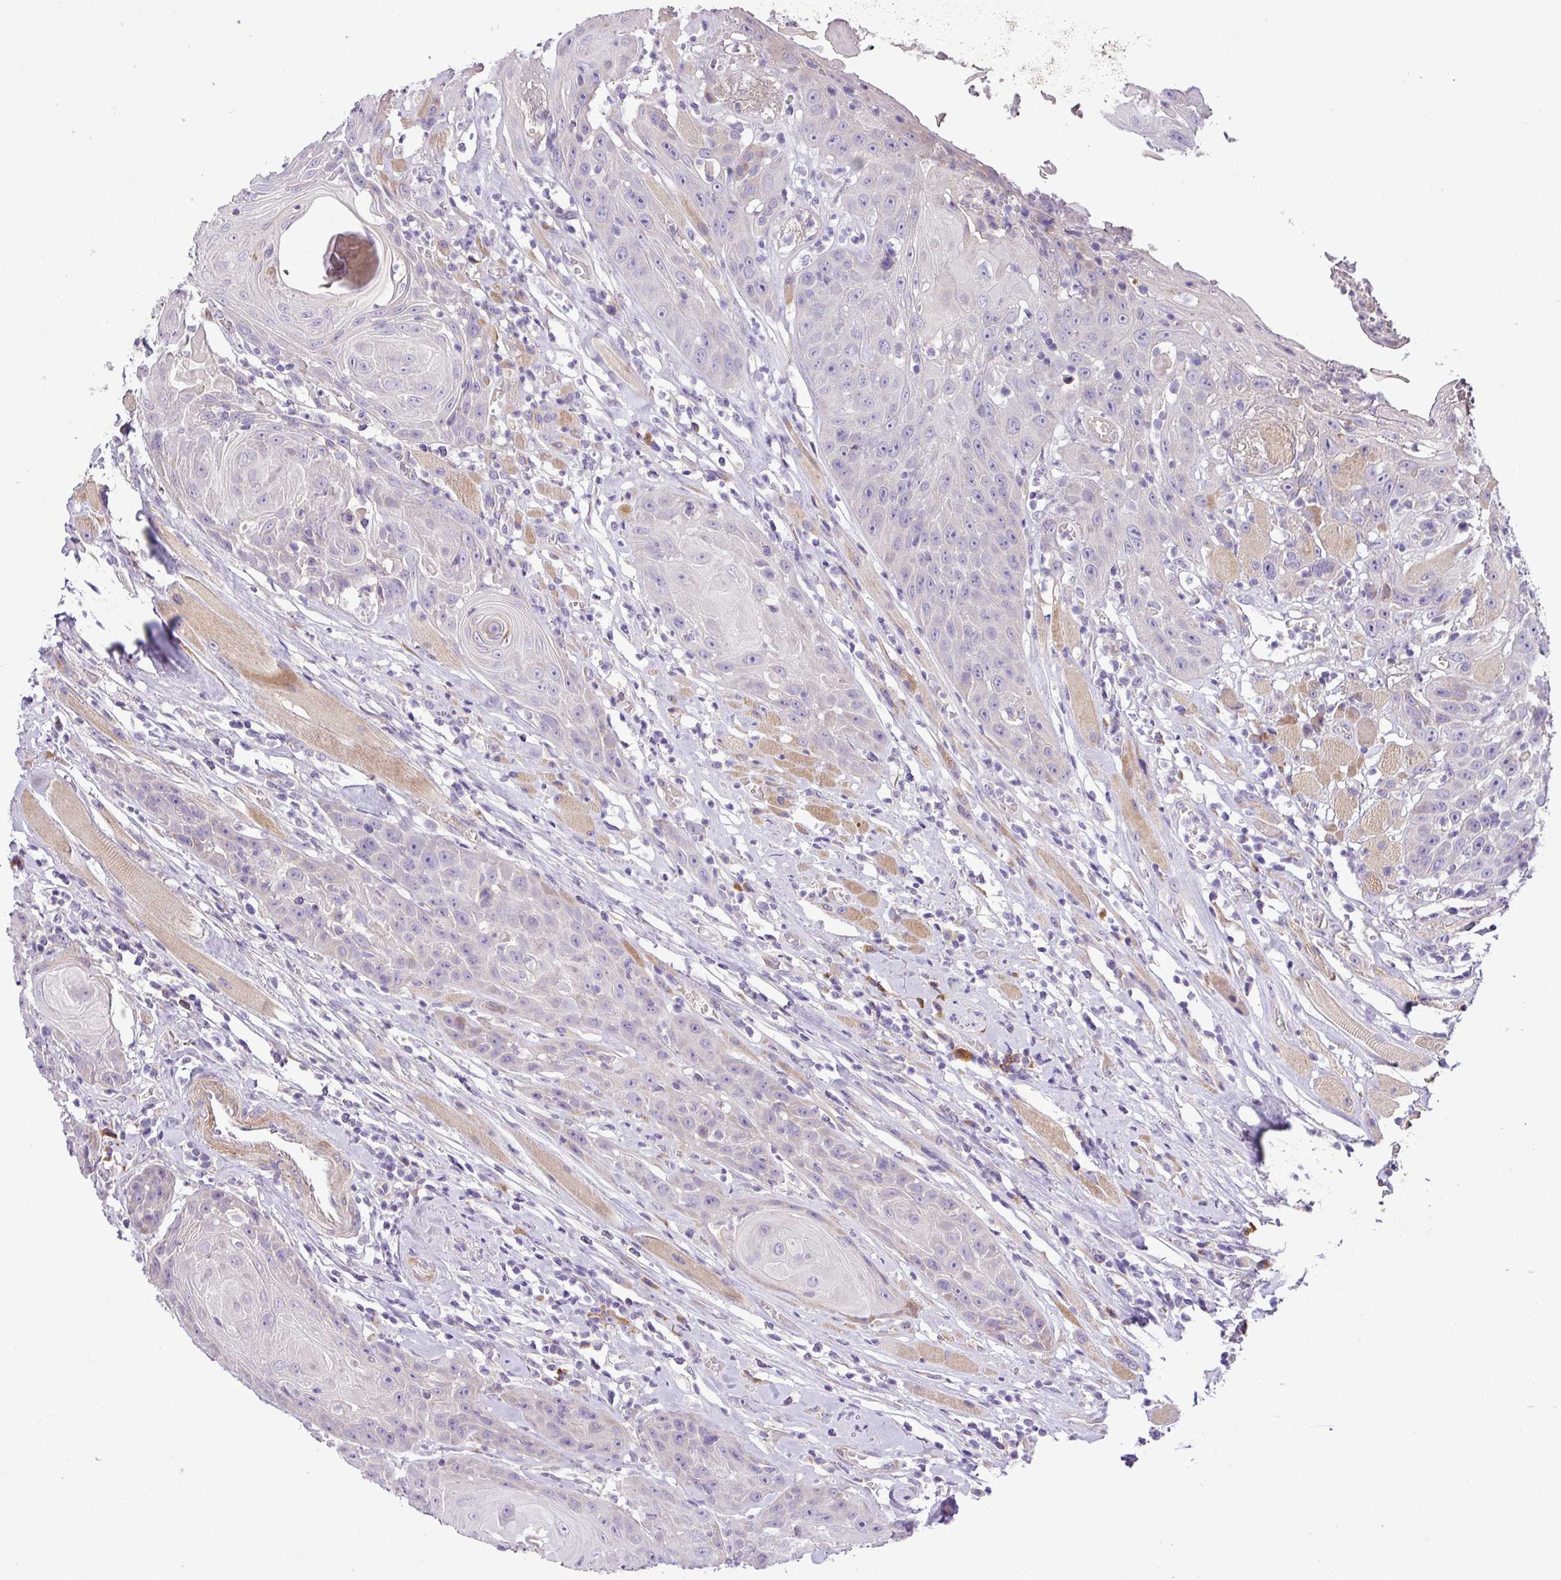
{"staining": {"intensity": "negative", "quantity": "none", "location": "none"}, "tissue": "head and neck cancer", "cell_type": "Tumor cells", "image_type": "cancer", "snomed": [{"axis": "morphology", "description": "Squamous cell carcinoma, NOS"}, {"axis": "topography", "description": "Head-Neck"}], "caption": "Immunohistochemistry of squamous cell carcinoma (head and neck) exhibits no staining in tumor cells.", "gene": "MOCS3", "patient": {"sex": "female", "age": 59}}